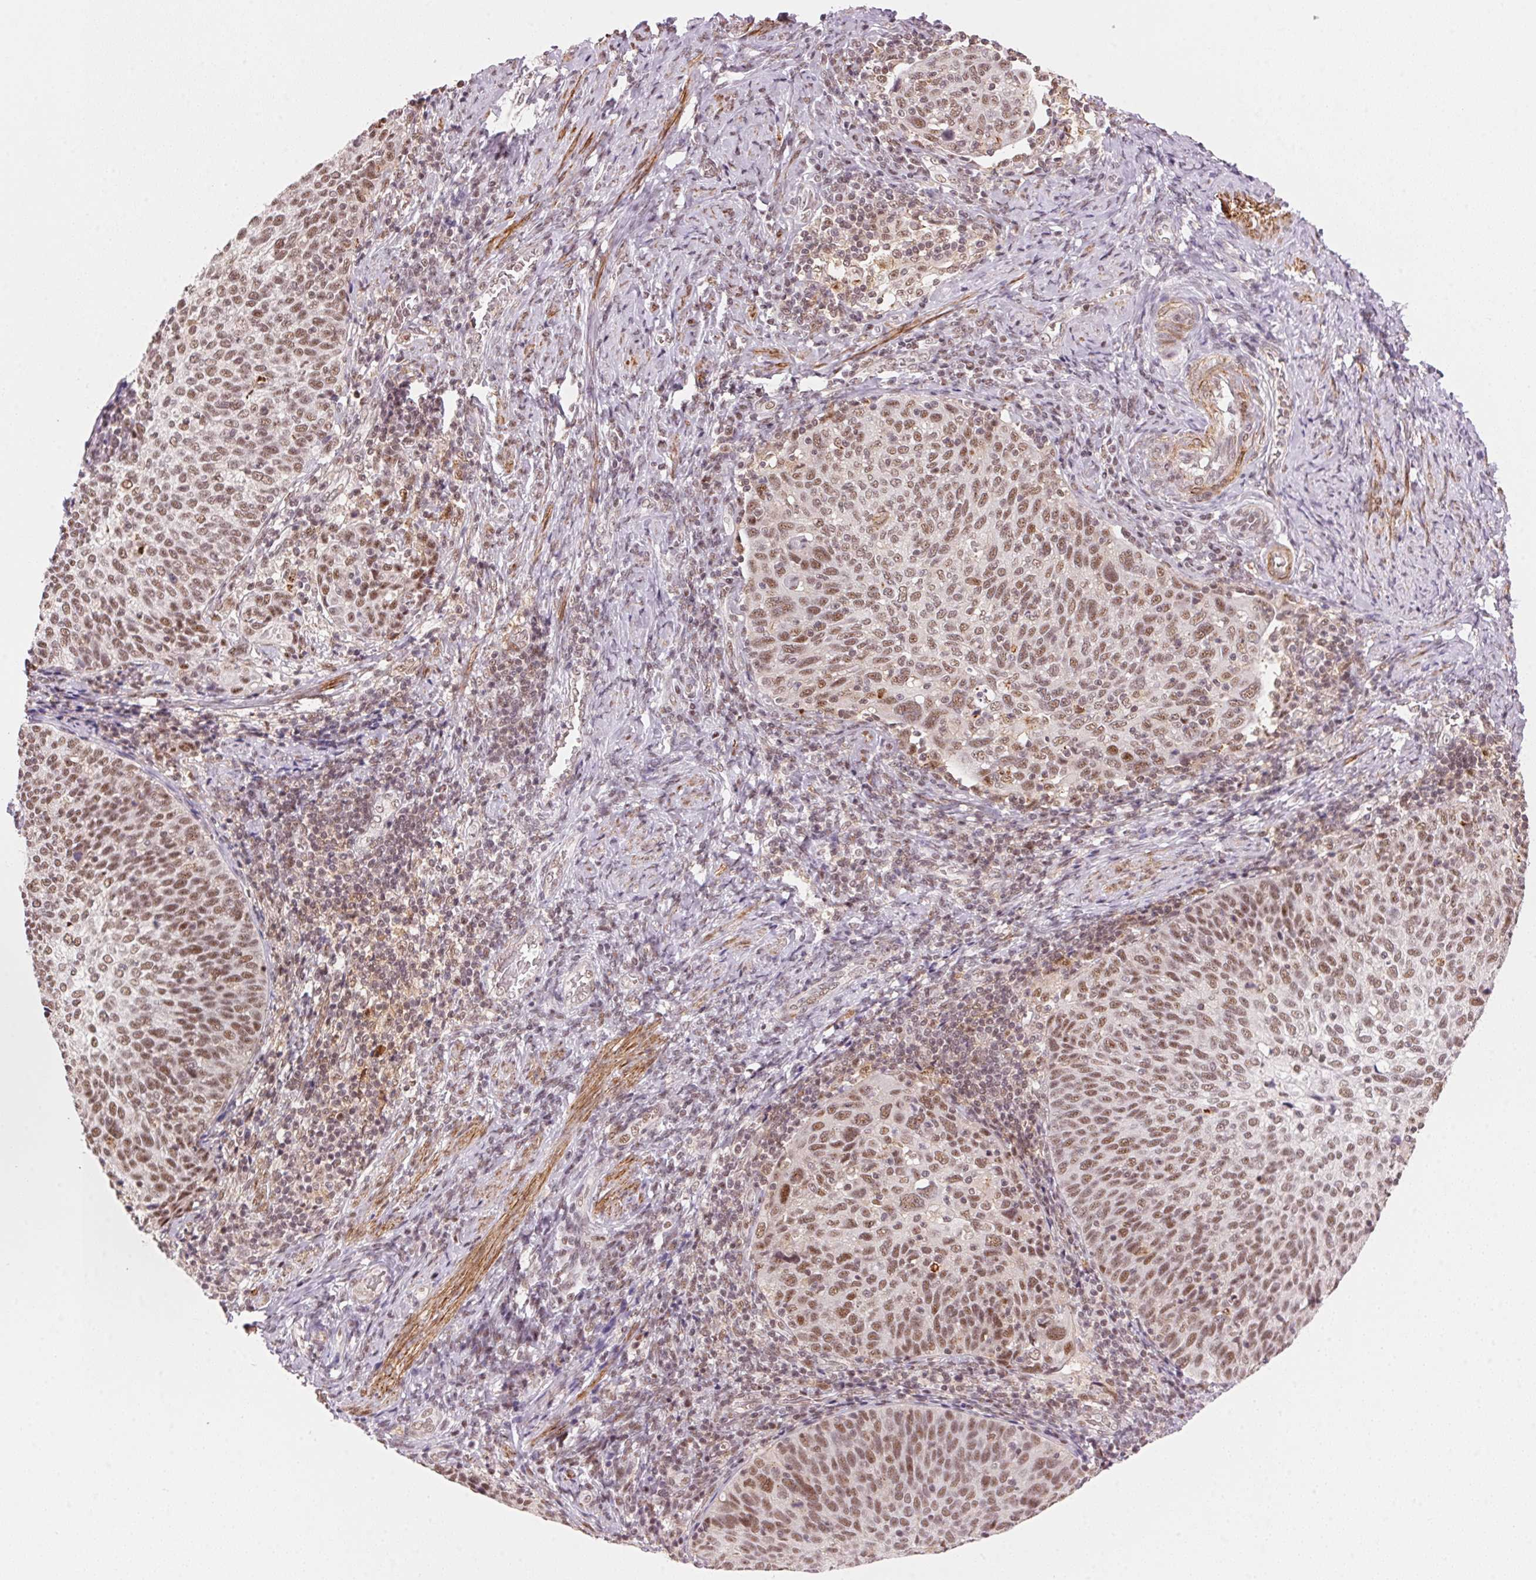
{"staining": {"intensity": "moderate", "quantity": ">75%", "location": "nuclear"}, "tissue": "cervical cancer", "cell_type": "Tumor cells", "image_type": "cancer", "snomed": [{"axis": "morphology", "description": "Squamous cell carcinoma, NOS"}, {"axis": "topography", "description": "Cervix"}], "caption": "IHC (DAB (3,3'-diaminobenzidine)) staining of human cervical cancer demonstrates moderate nuclear protein staining in approximately >75% of tumor cells.", "gene": "HNRNPDL", "patient": {"sex": "female", "age": 61}}